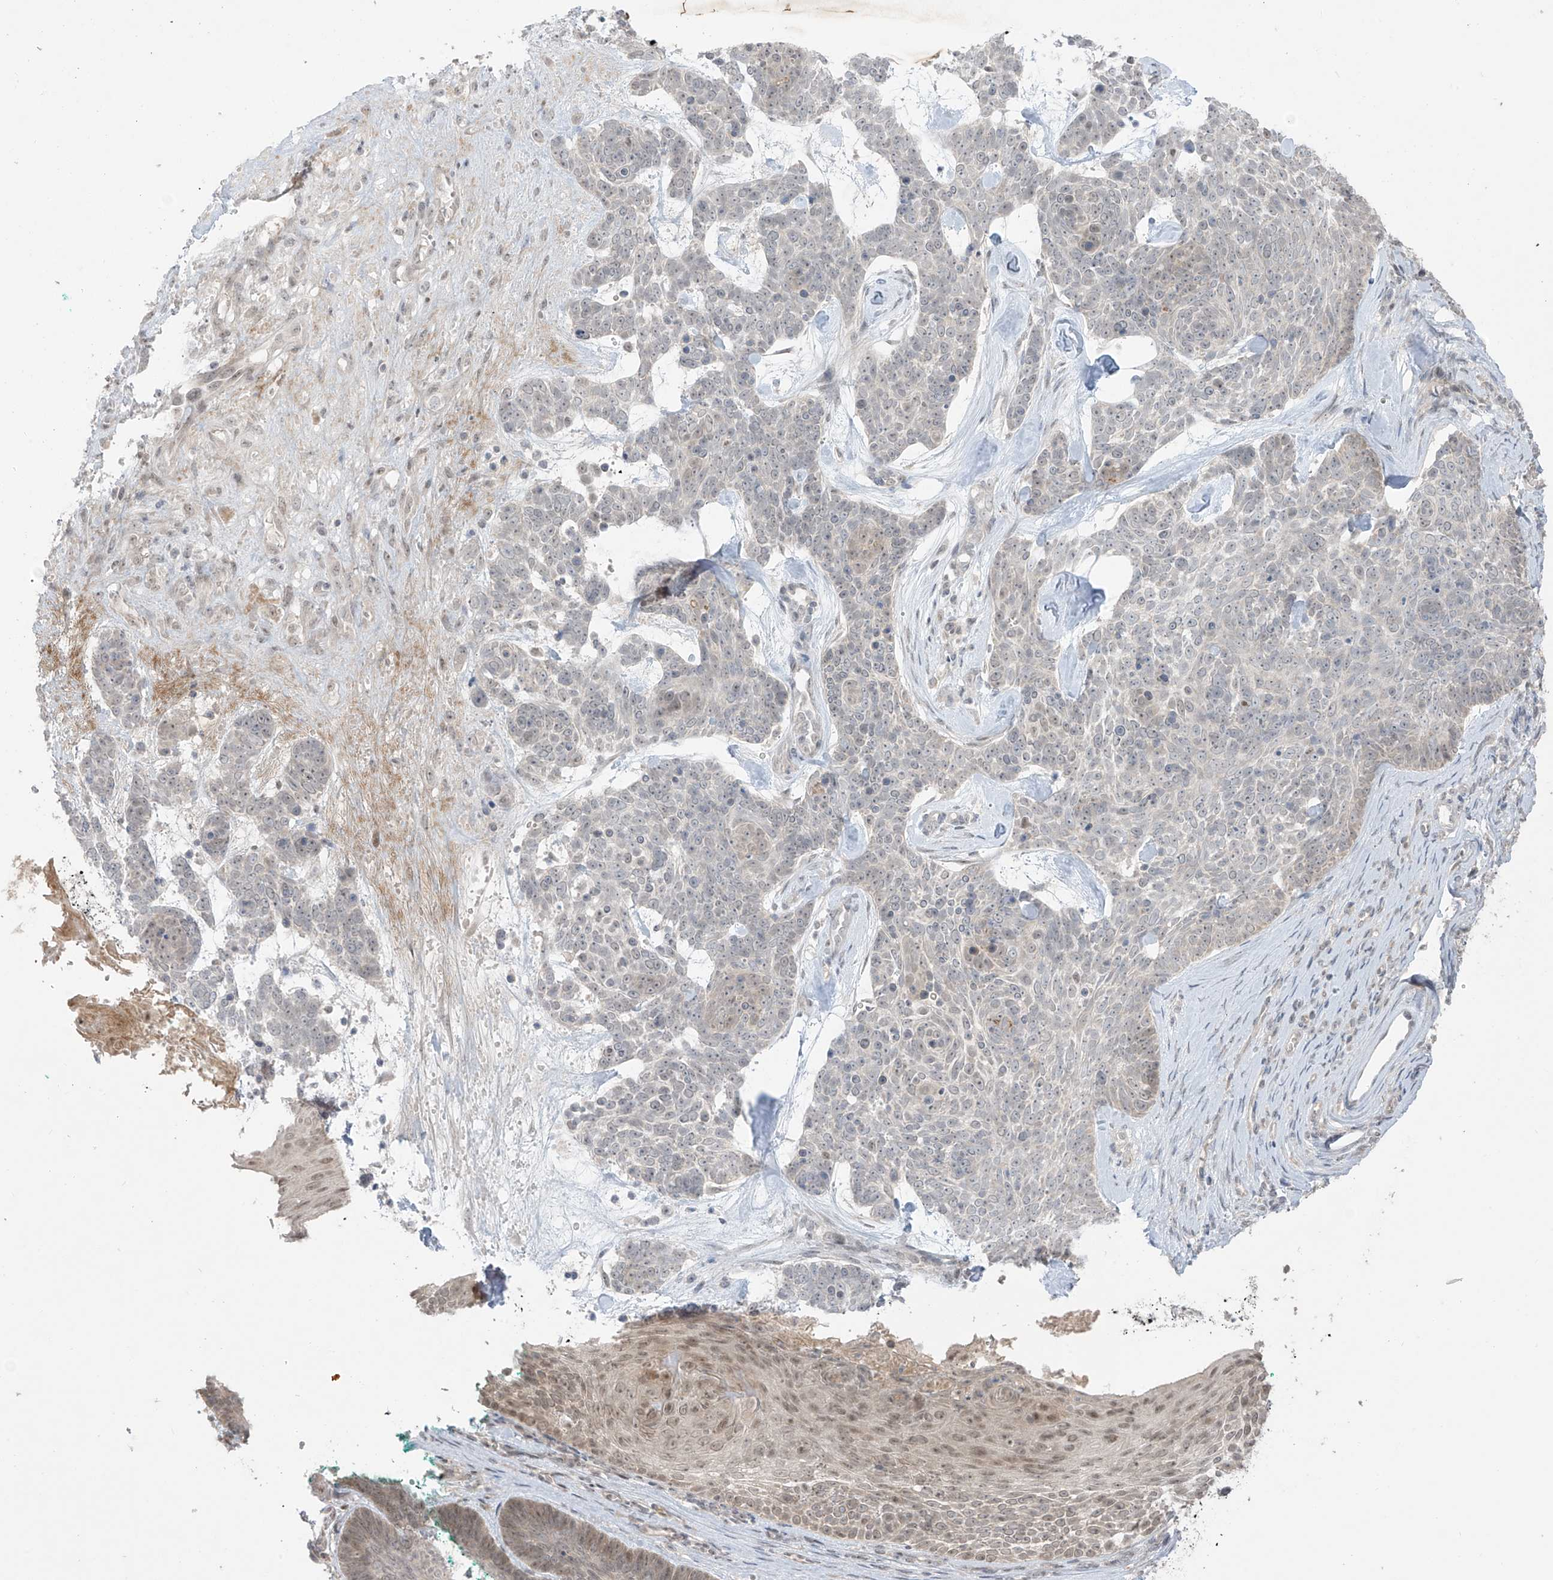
{"staining": {"intensity": "weak", "quantity": "<25%", "location": "nuclear"}, "tissue": "skin cancer", "cell_type": "Tumor cells", "image_type": "cancer", "snomed": [{"axis": "morphology", "description": "Basal cell carcinoma"}, {"axis": "topography", "description": "Skin"}], "caption": "High magnification brightfield microscopy of skin cancer (basal cell carcinoma) stained with DAB (brown) and counterstained with hematoxylin (blue): tumor cells show no significant staining.", "gene": "OGT", "patient": {"sex": "female", "age": 81}}